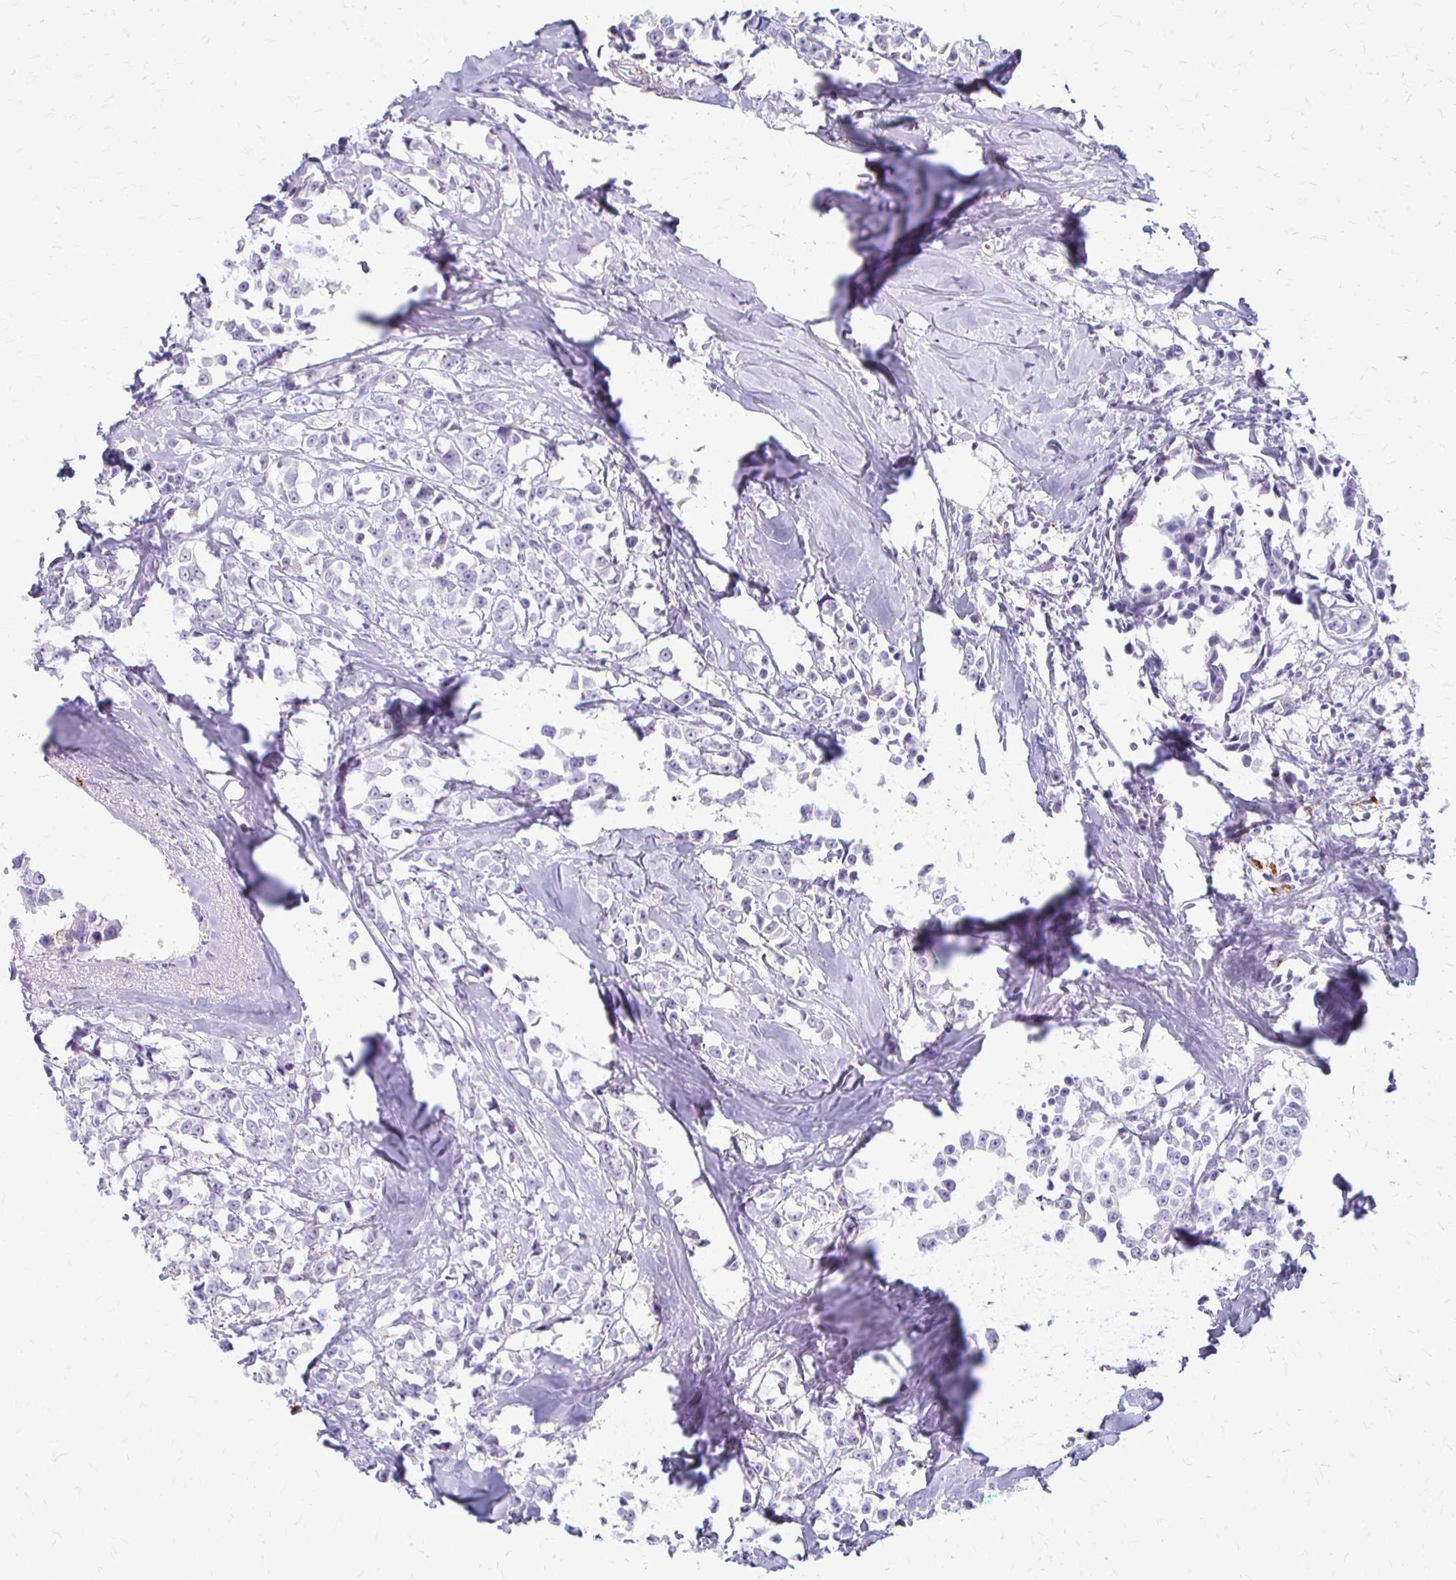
{"staining": {"intensity": "negative", "quantity": "none", "location": "none"}, "tissue": "breast cancer", "cell_type": "Tumor cells", "image_type": "cancer", "snomed": [{"axis": "morphology", "description": "Duct carcinoma"}, {"axis": "topography", "description": "Breast"}], "caption": "This is a micrograph of immunohistochemistry (IHC) staining of invasive ductal carcinoma (breast), which shows no positivity in tumor cells.", "gene": "ACP5", "patient": {"sex": "female", "age": 80}}